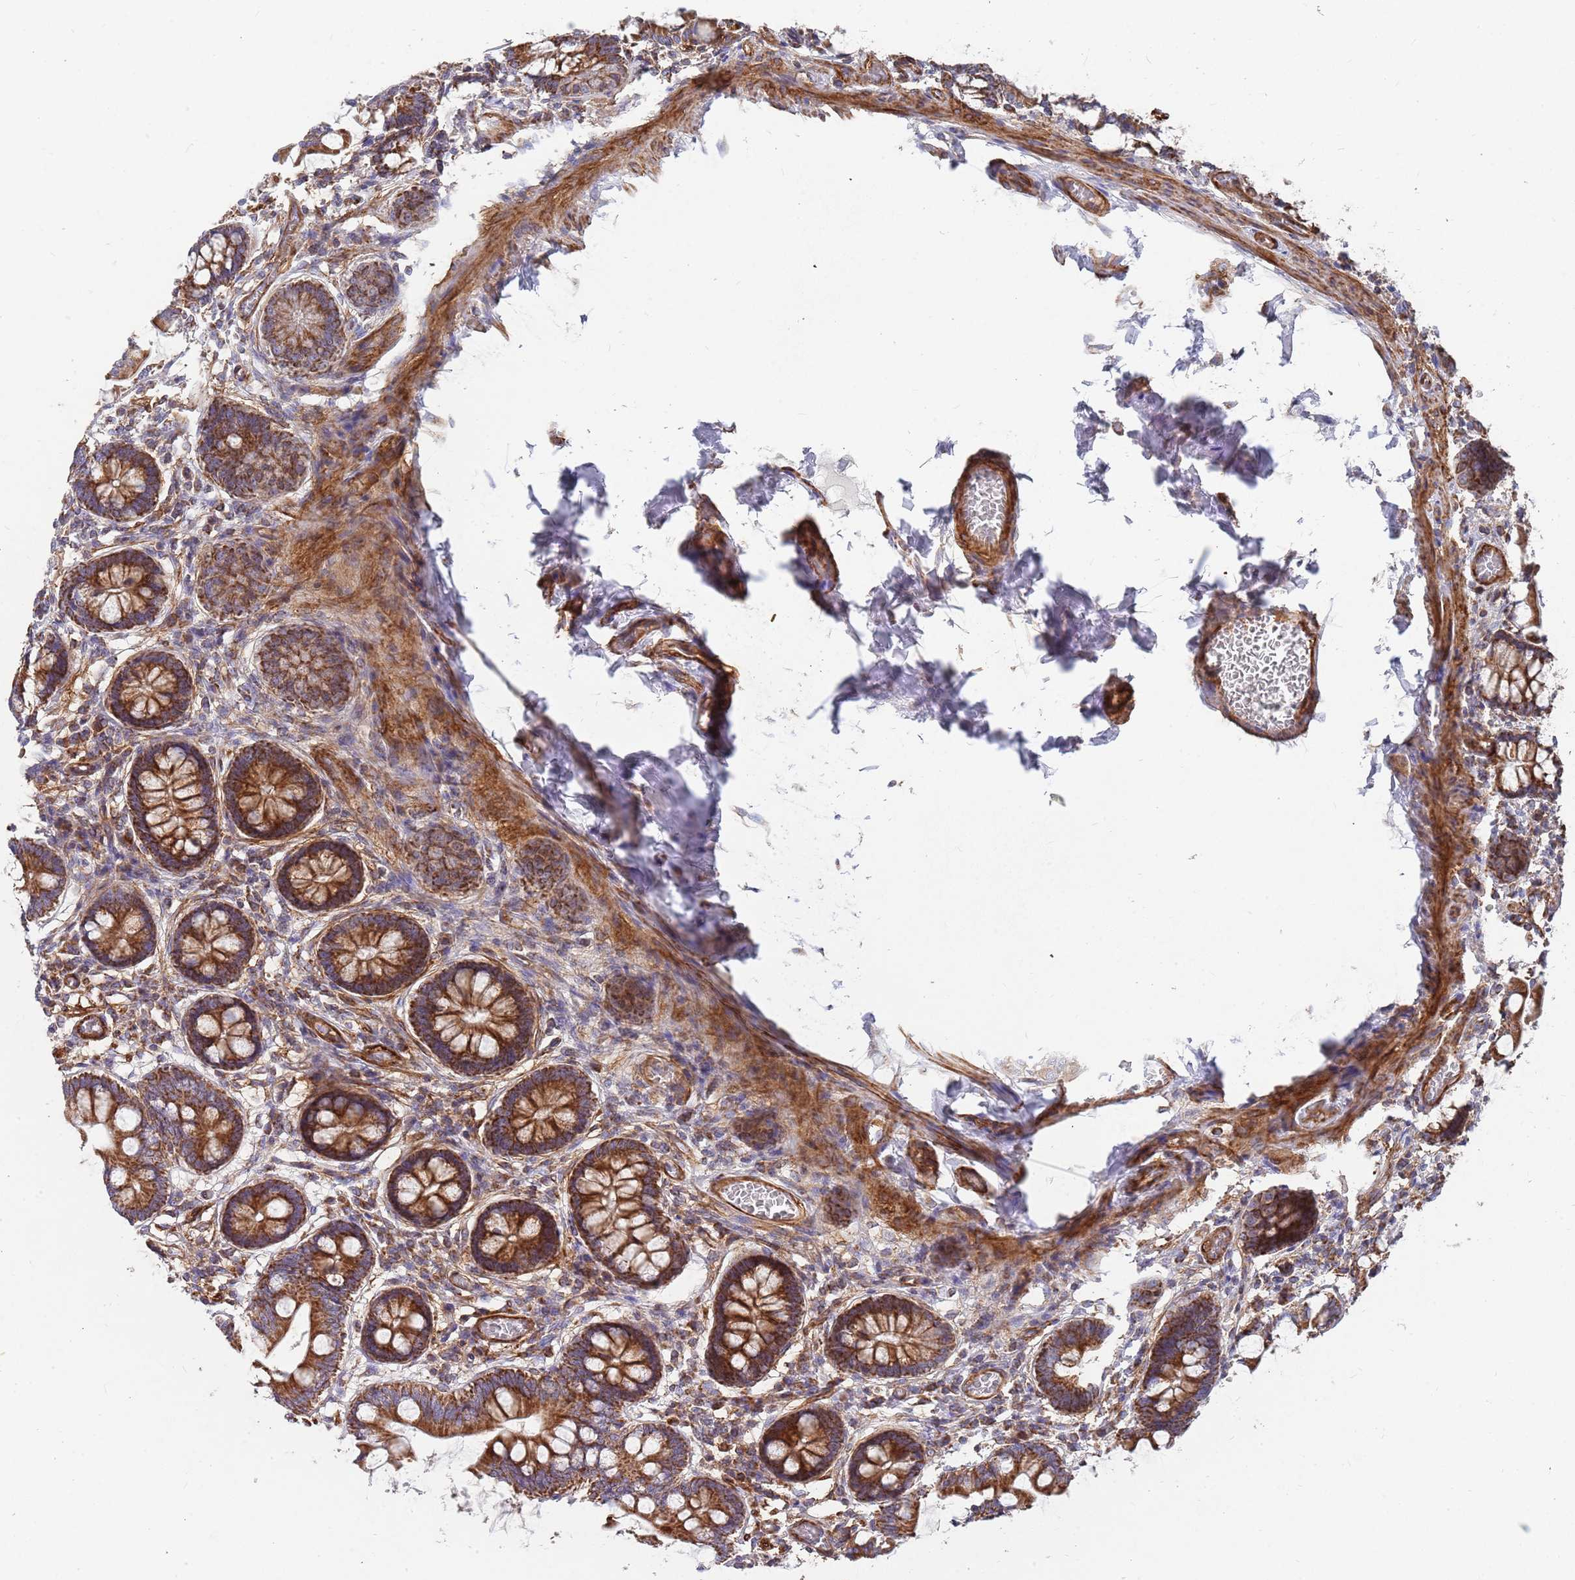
{"staining": {"intensity": "strong", "quantity": ">75%", "location": "cytoplasmic/membranous"}, "tissue": "small intestine", "cell_type": "Glandular cells", "image_type": "normal", "snomed": [{"axis": "morphology", "description": "Normal tissue, NOS"}, {"axis": "topography", "description": "Small intestine"}], "caption": "Human small intestine stained with a protein marker exhibits strong staining in glandular cells.", "gene": "WDFY3", "patient": {"sex": "male", "age": 52}}